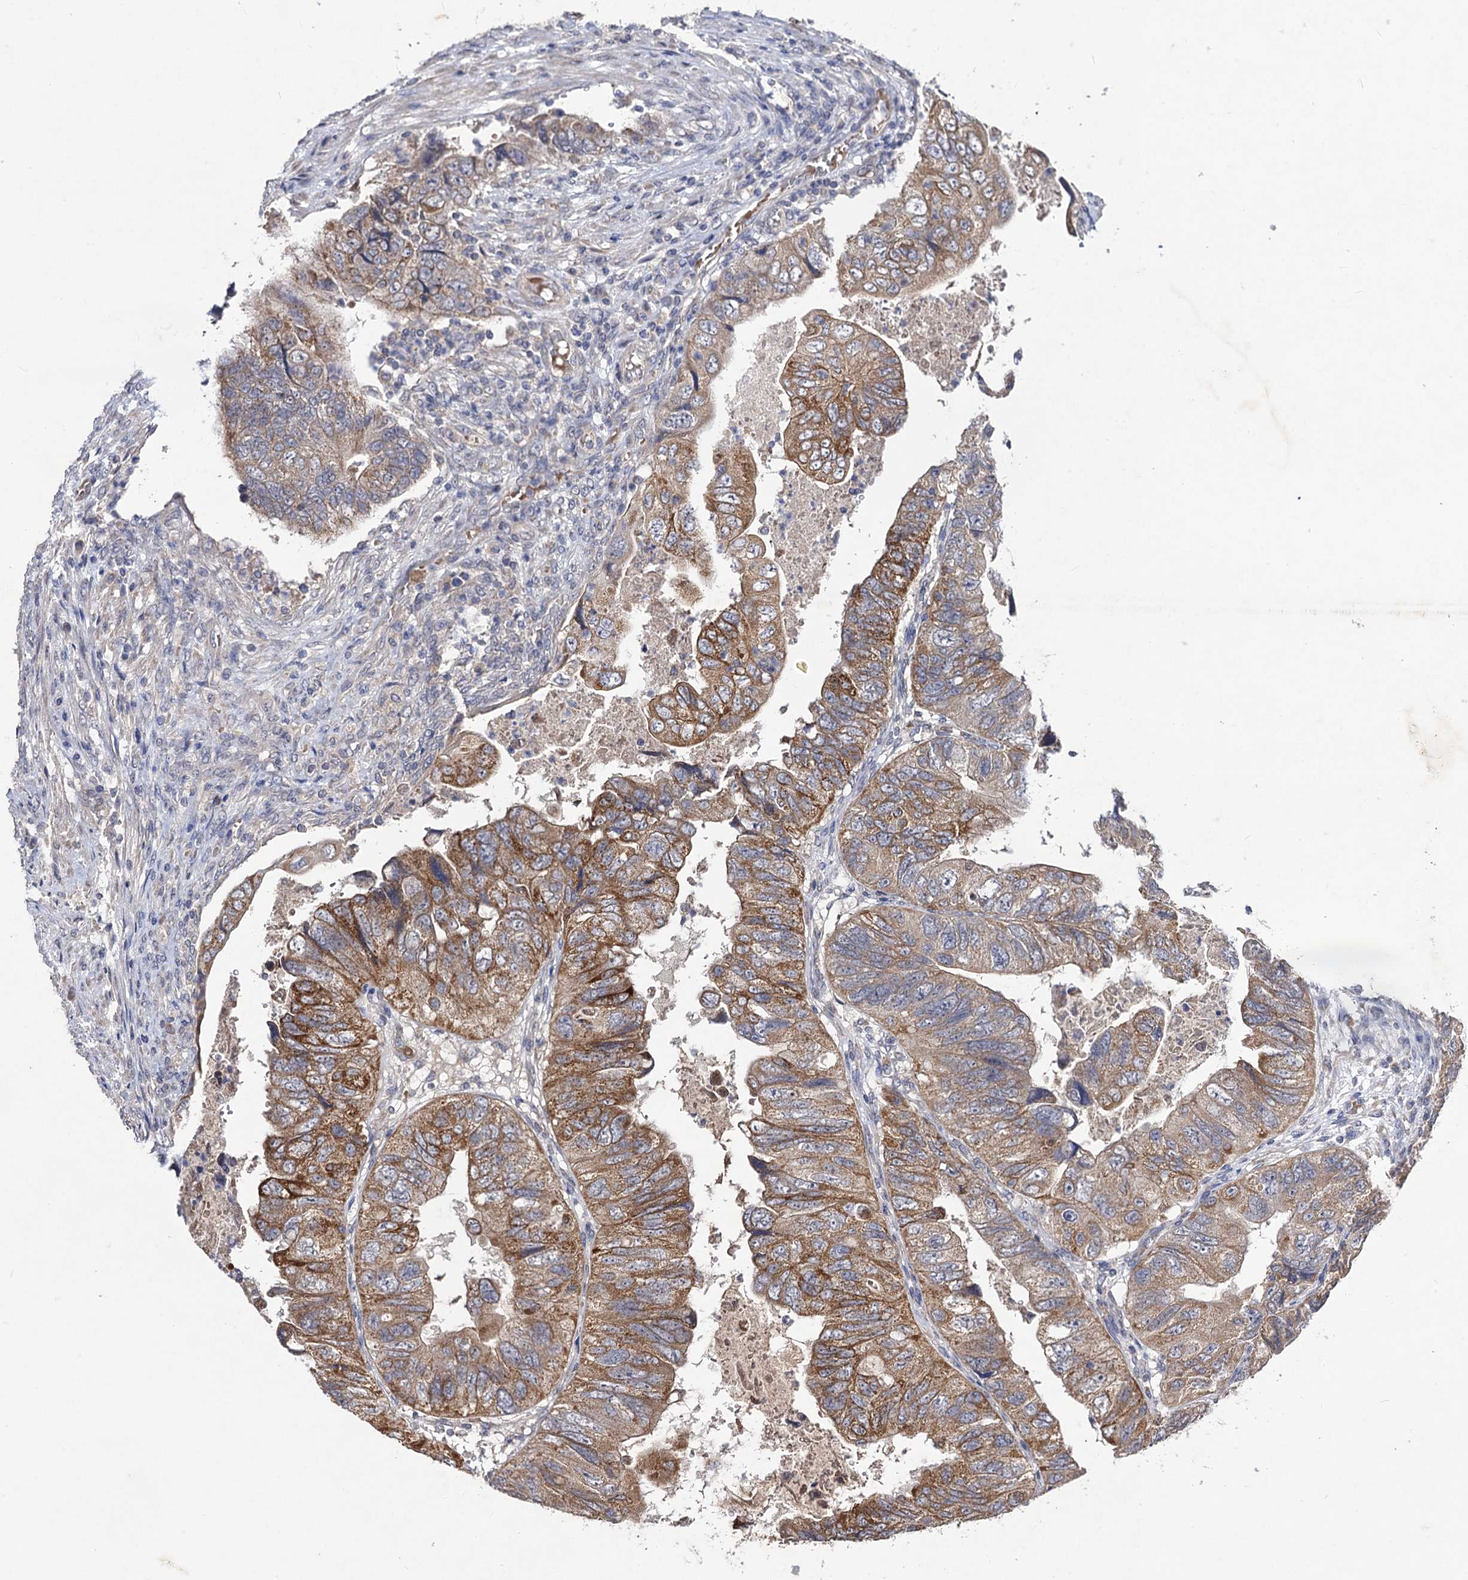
{"staining": {"intensity": "moderate", "quantity": ">75%", "location": "cytoplasmic/membranous"}, "tissue": "colorectal cancer", "cell_type": "Tumor cells", "image_type": "cancer", "snomed": [{"axis": "morphology", "description": "Adenocarcinoma, NOS"}, {"axis": "topography", "description": "Rectum"}], "caption": "Moderate cytoplasmic/membranous positivity is present in about >75% of tumor cells in colorectal cancer.", "gene": "VPS37D", "patient": {"sex": "male", "age": 63}}